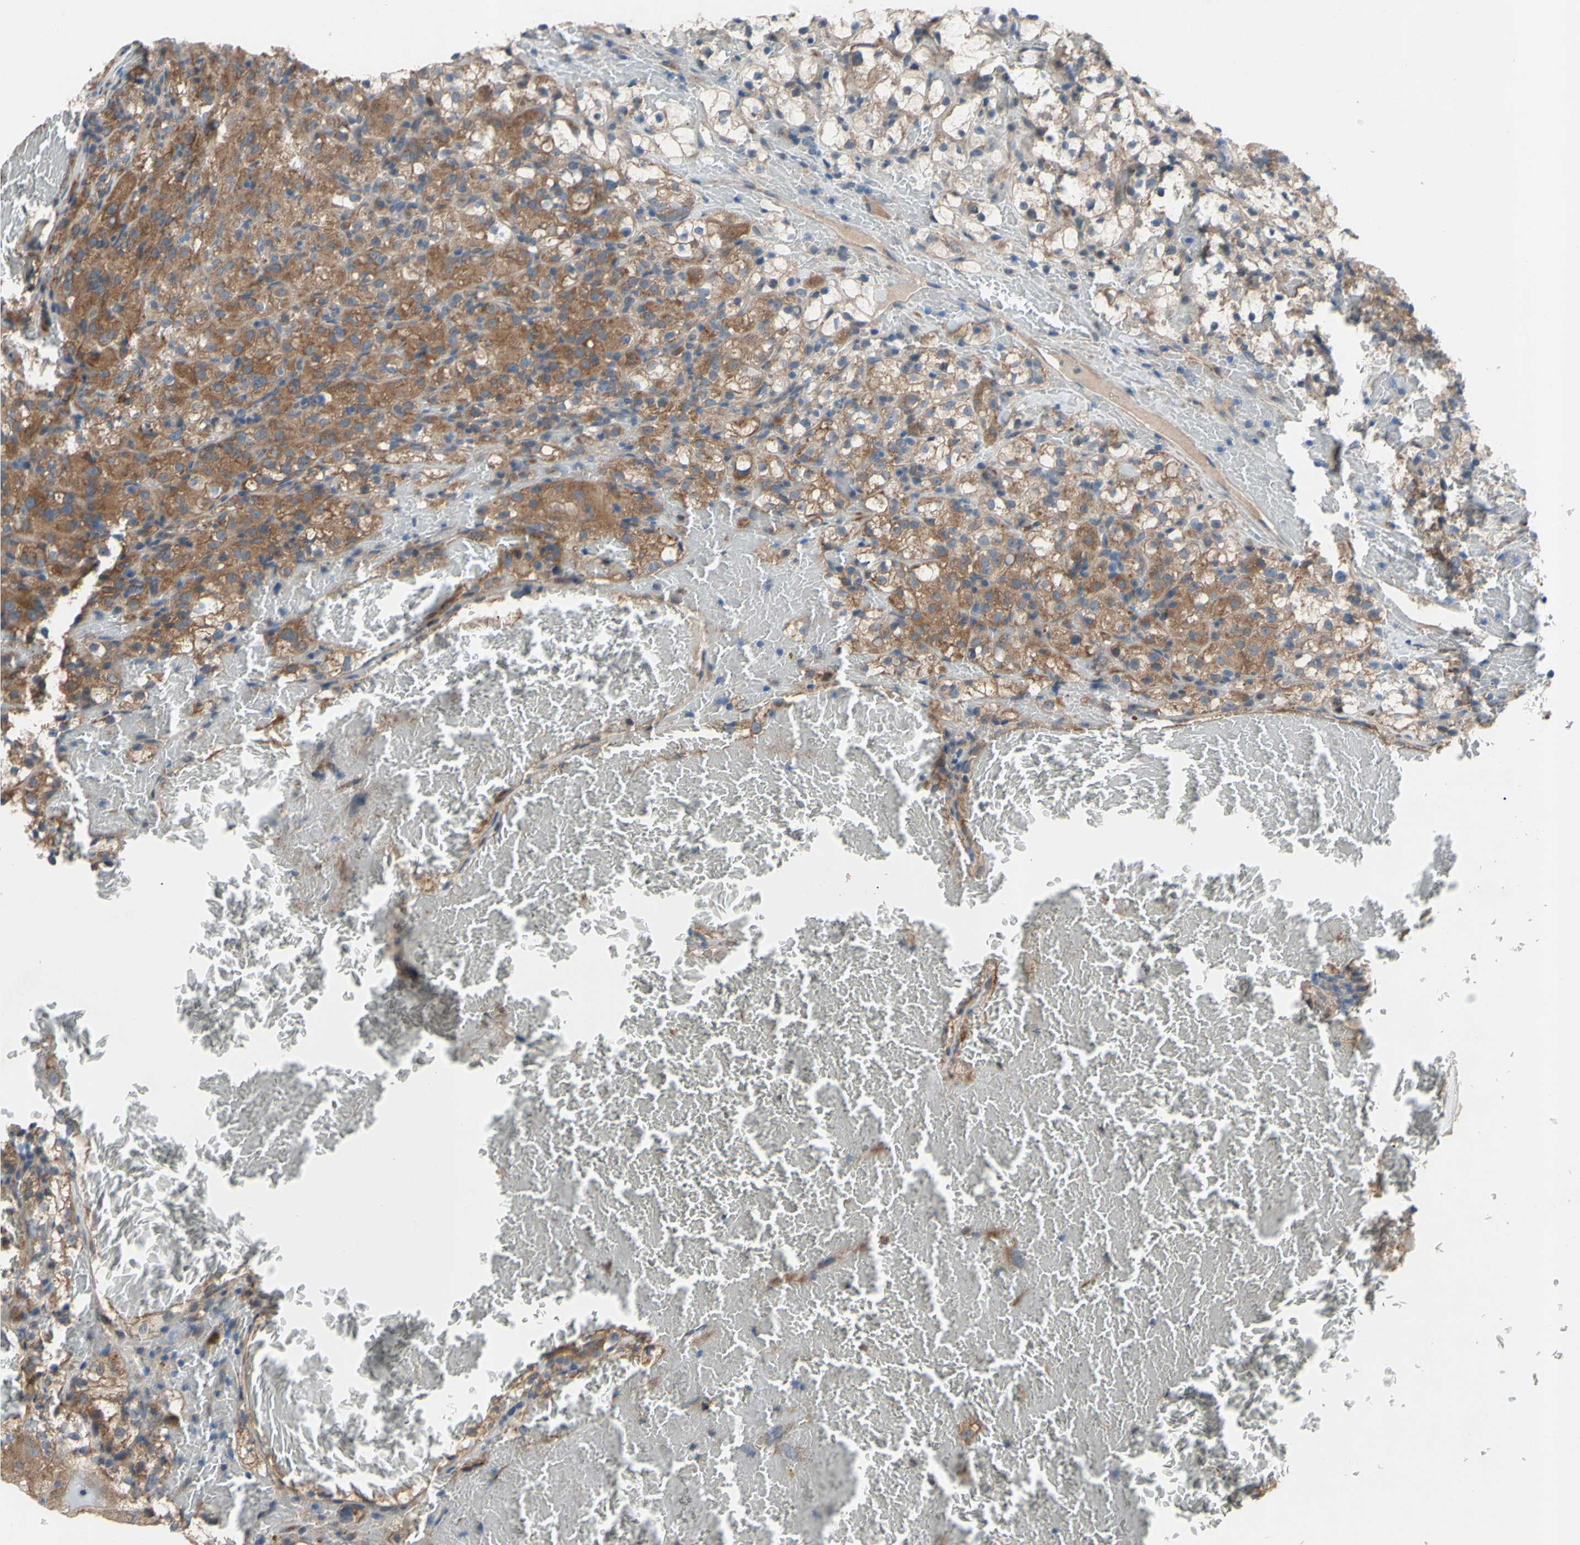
{"staining": {"intensity": "moderate", "quantity": ">75%", "location": "cytoplasmic/membranous"}, "tissue": "renal cancer", "cell_type": "Tumor cells", "image_type": "cancer", "snomed": [{"axis": "morphology", "description": "Adenocarcinoma, NOS"}, {"axis": "topography", "description": "Kidney"}], "caption": "Moderate cytoplasmic/membranous protein staining is identified in about >75% of tumor cells in adenocarcinoma (renal).", "gene": "GRAMD2B", "patient": {"sex": "male", "age": 61}}